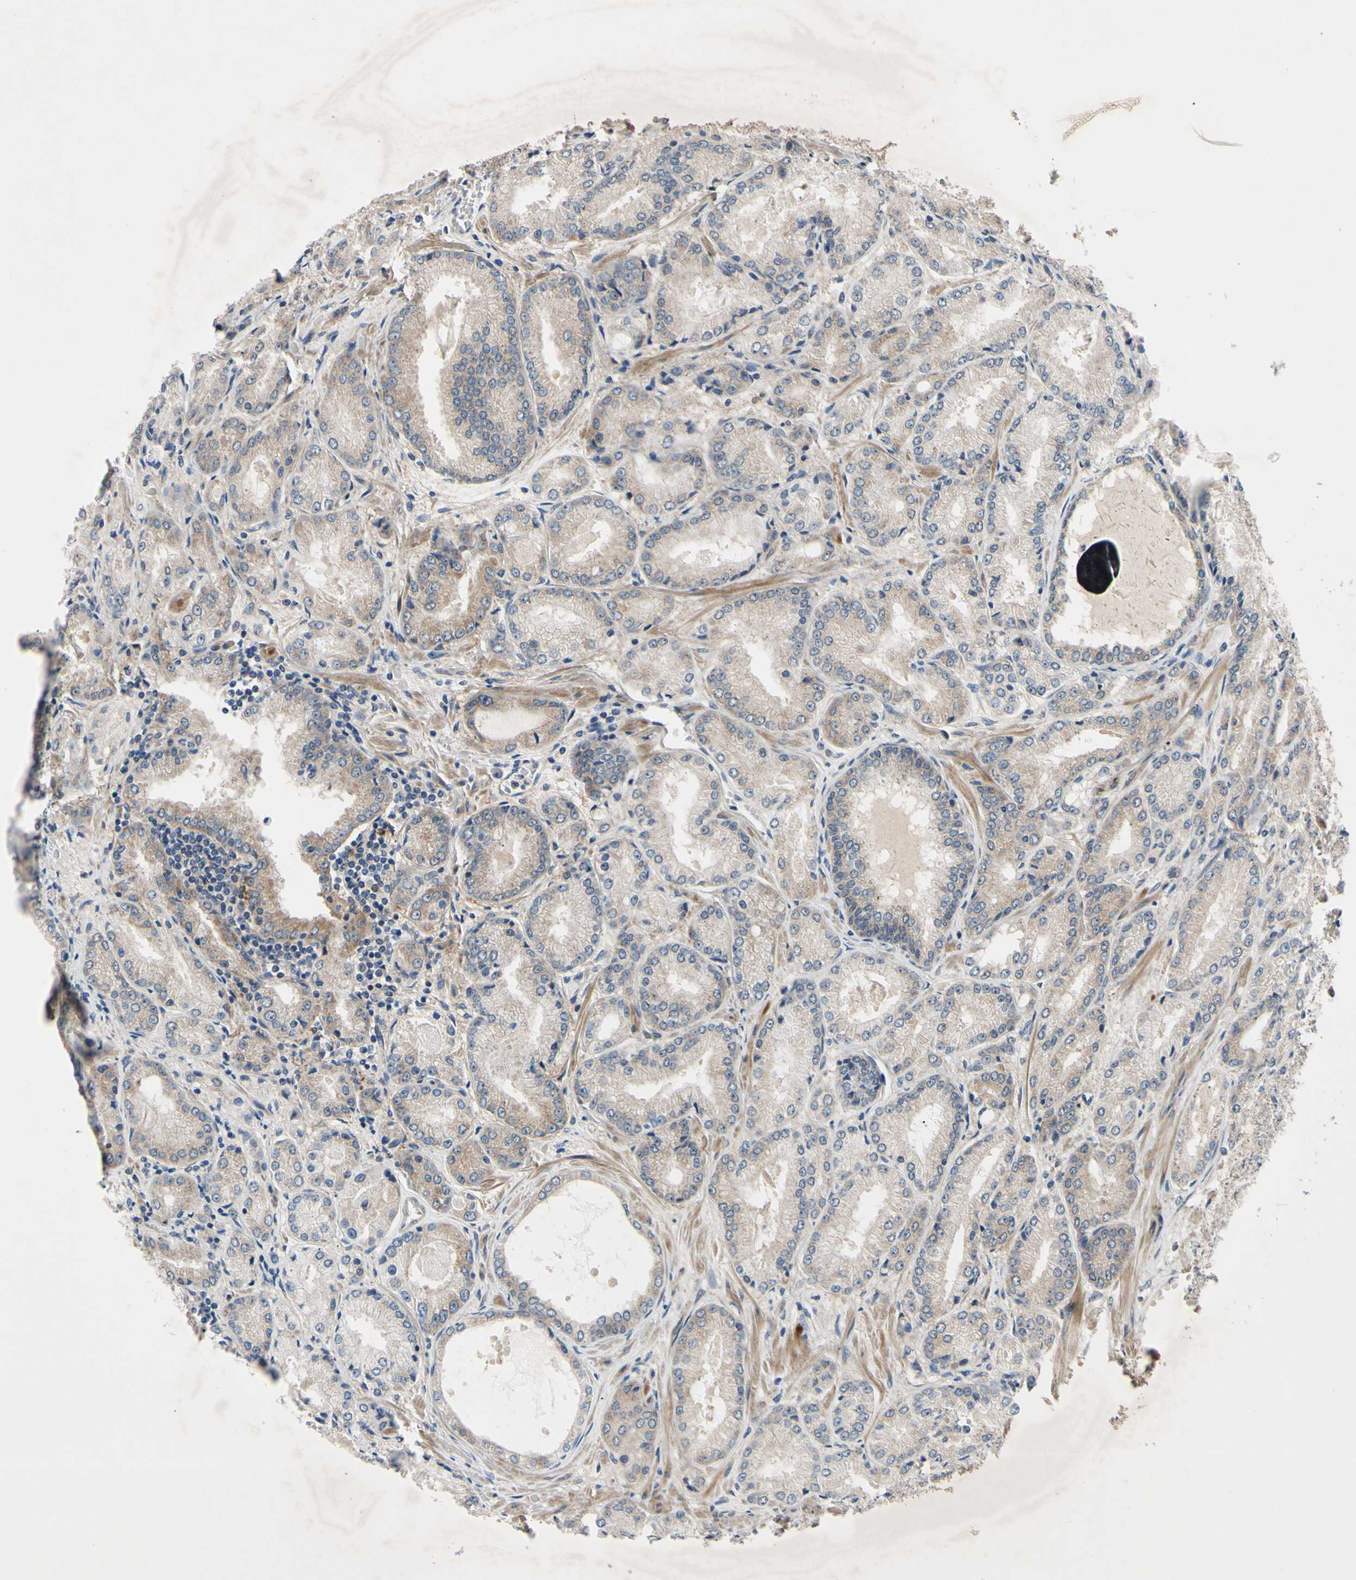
{"staining": {"intensity": "weak", "quantity": "<25%", "location": "cytoplasmic/membranous"}, "tissue": "prostate cancer", "cell_type": "Tumor cells", "image_type": "cancer", "snomed": [{"axis": "morphology", "description": "Adenocarcinoma, High grade"}, {"axis": "topography", "description": "Prostate"}], "caption": "Prostate cancer was stained to show a protein in brown. There is no significant staining in tumor cells.", "gene": "SVIL", "patient": {"sex": "male", "age": 59}}